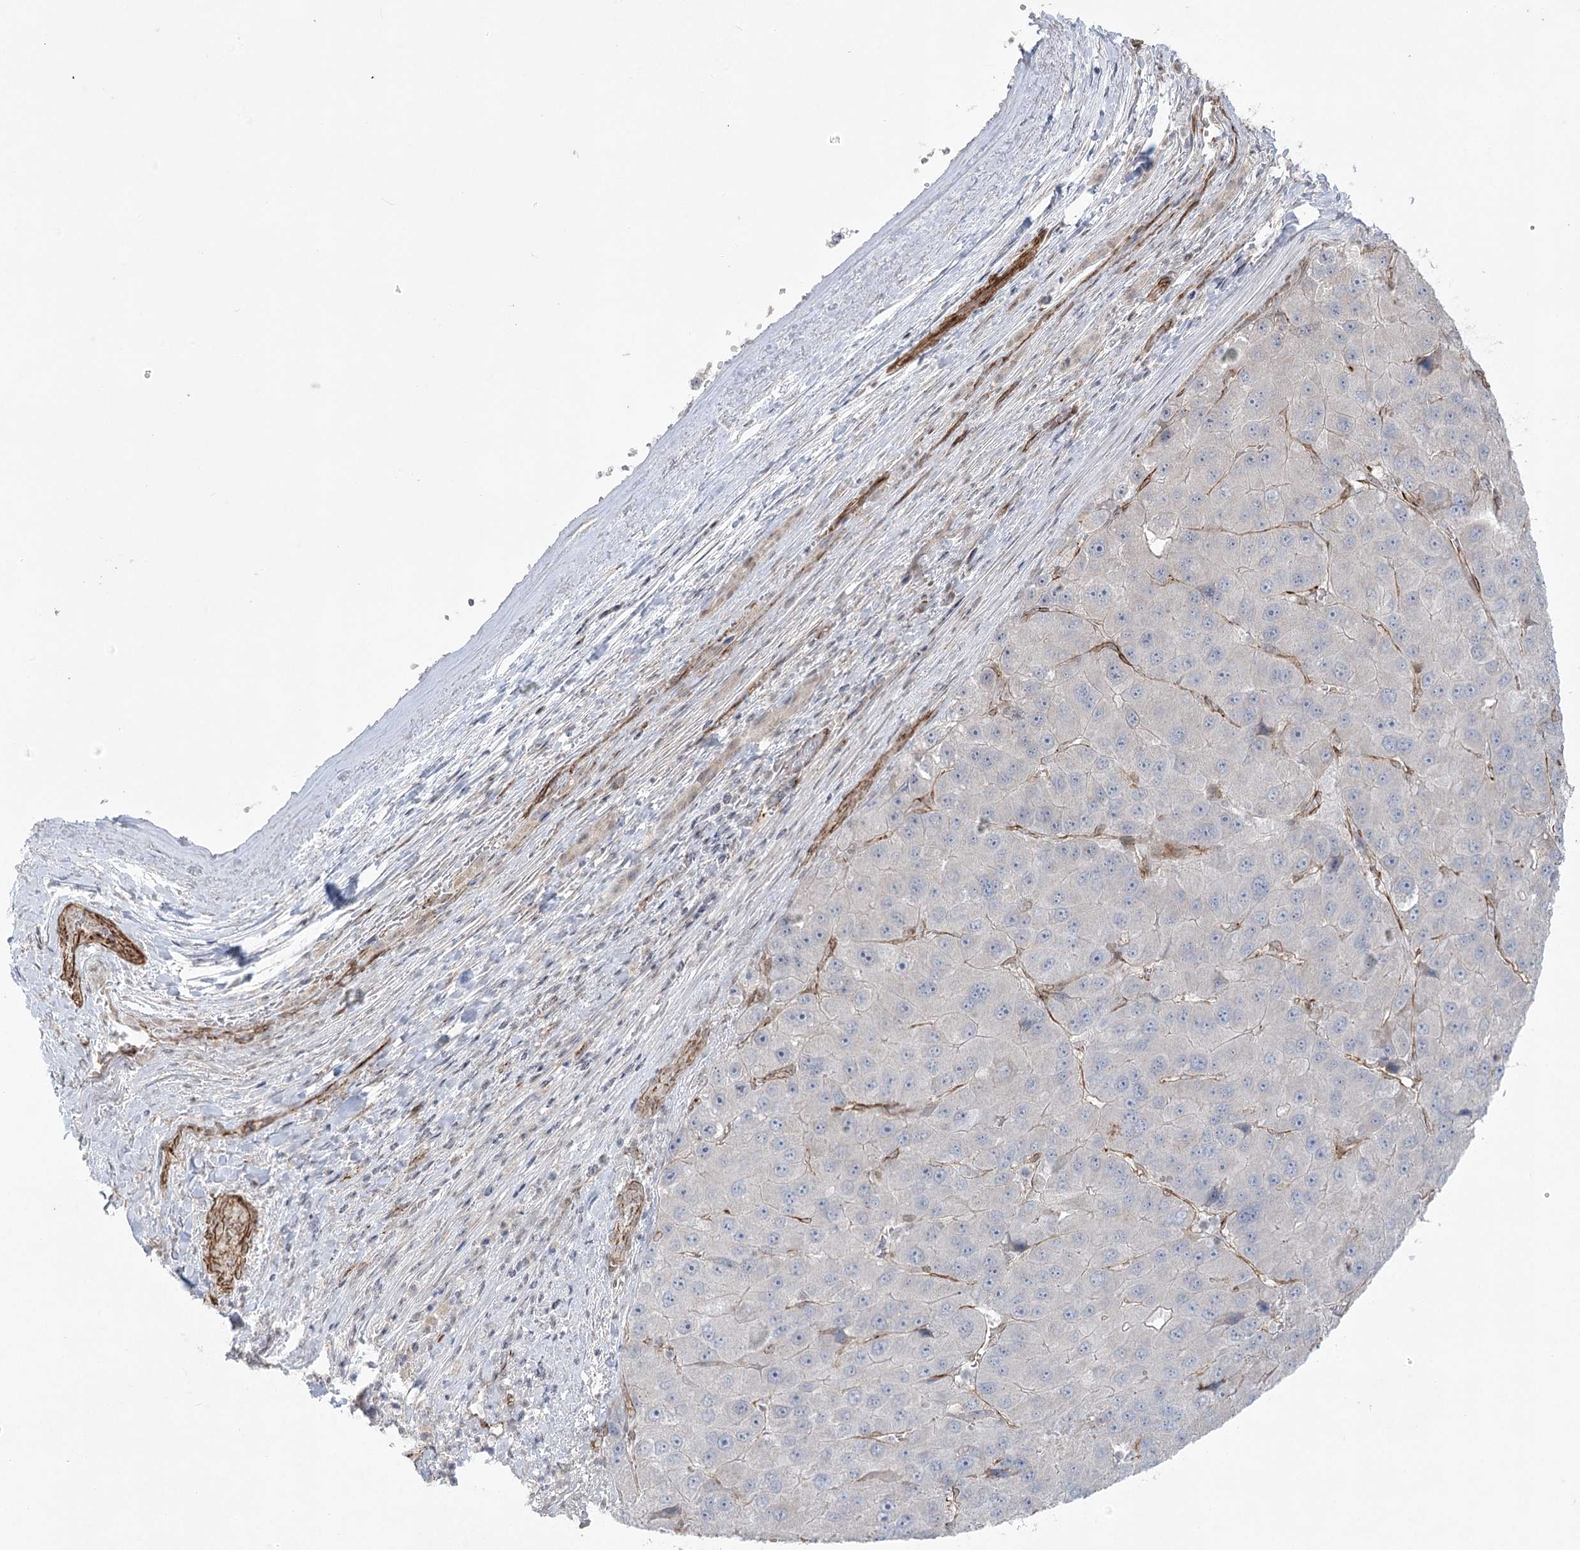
{"staining": {"intensity": "negative", "quantity": "none", "location": "none"}, "tissue": "liver cancer", "cell_type": "Tumor cells", "image_type": "cancer", "snomed": [{"axis": "morphology", "description": "Carcinoma, Hepatocellular, NOS"}, {"axis": "topography", "description": "Liver"}], "caption": "There is no significant expression in tumor cells of hepatocellular carcinoma (liver).", "gene": "AMTN", "patient": {"sex": "female", "age": 73}}